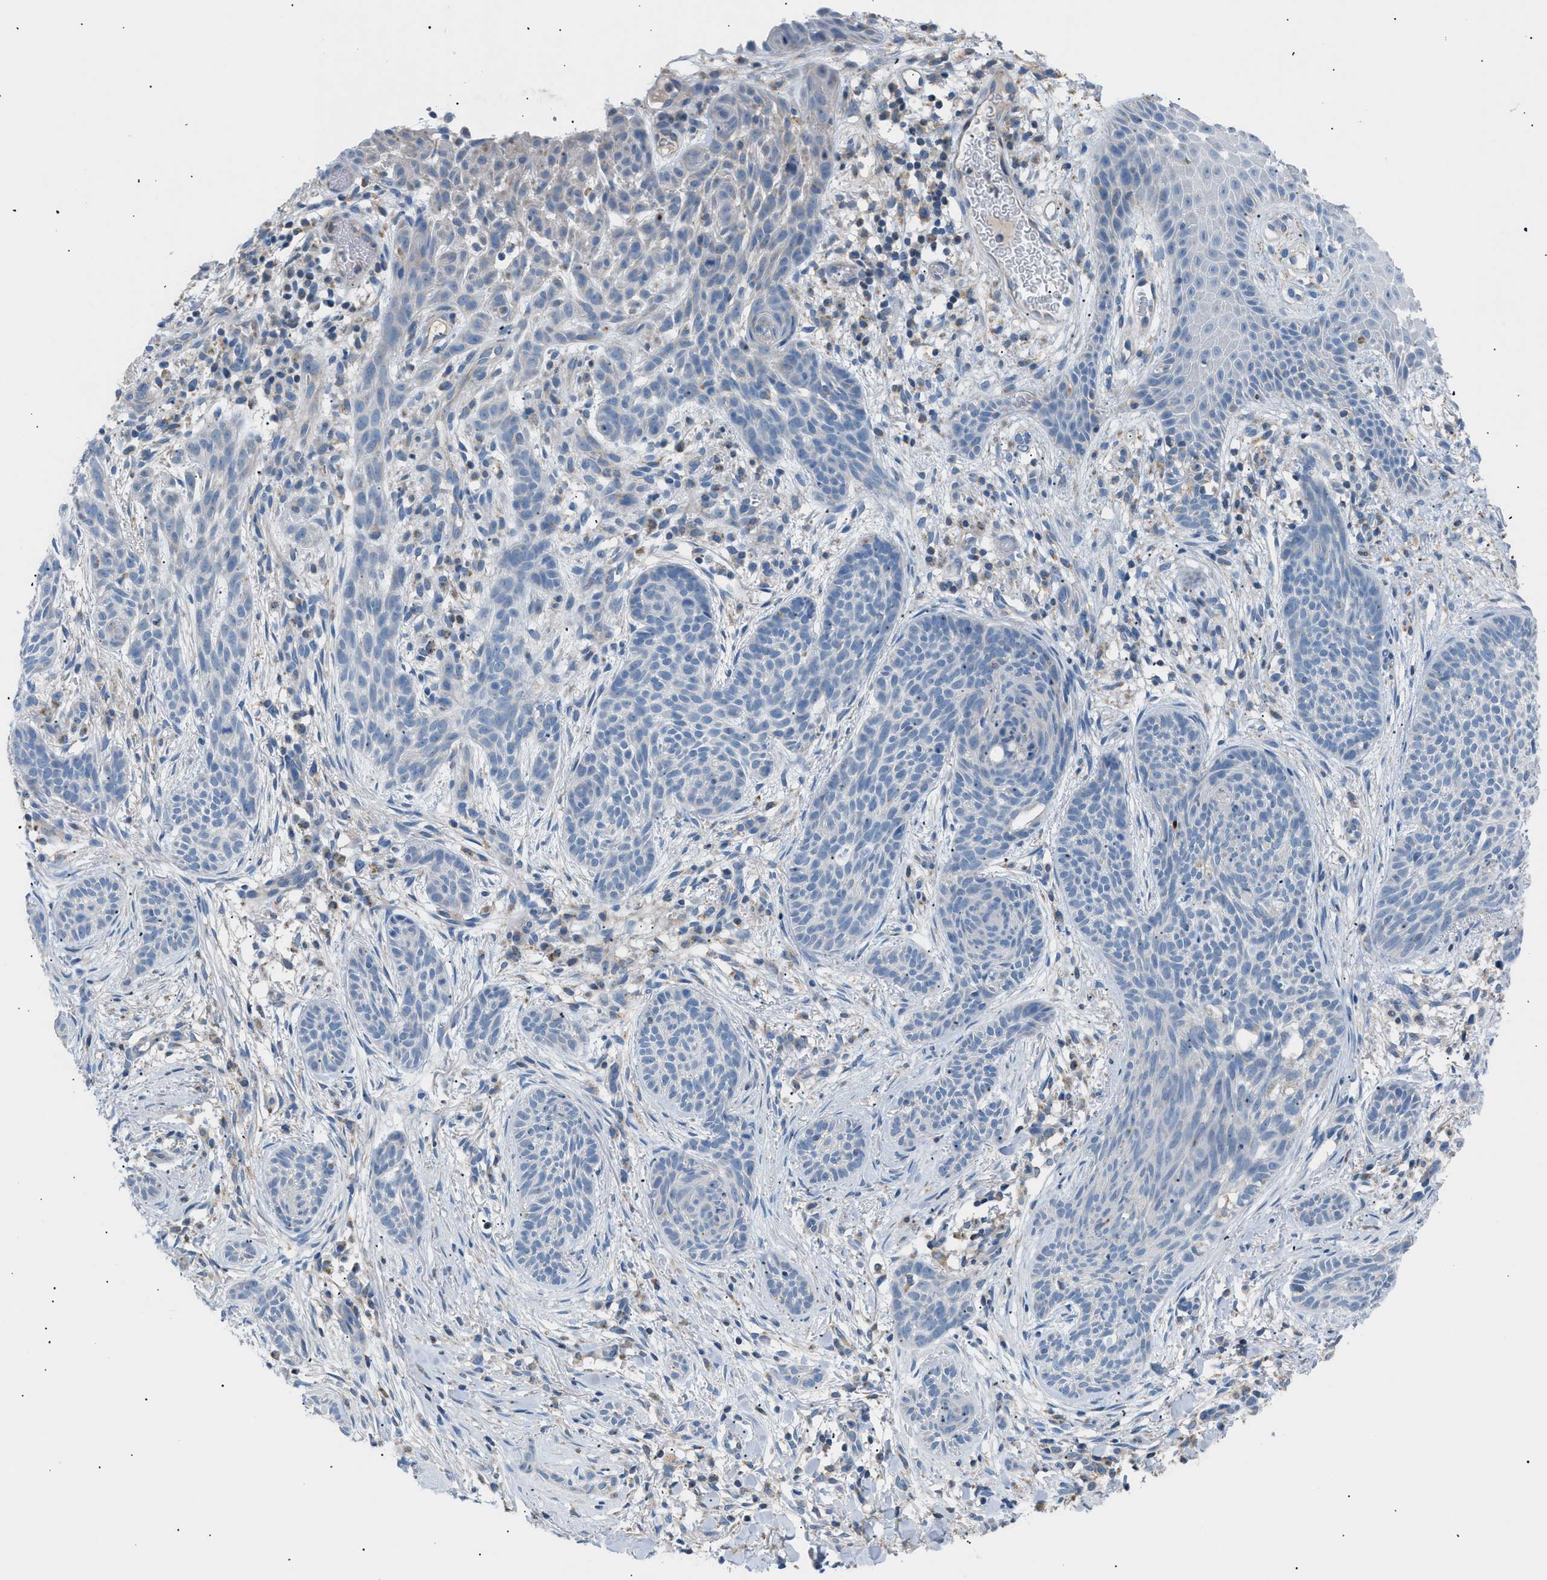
{"staining": {"intensity": "negative", "quantity": "none", "location": "none"}, "tissue": "skin cancer", "cell_type": "Tumor cells", "image_type": "cancer", "snomed": [{"axis": "morphology", "description": "Basal cell carcinoma"}, {"axis": "topography", "description": "Skin"}], "caption": "Basal cell carcinoma (skin) was stained to show a protein in brown. There is no significant expression in tumor cells.", "gene": "ILDR1", "patient": {"sex": "female", "age": 59}}